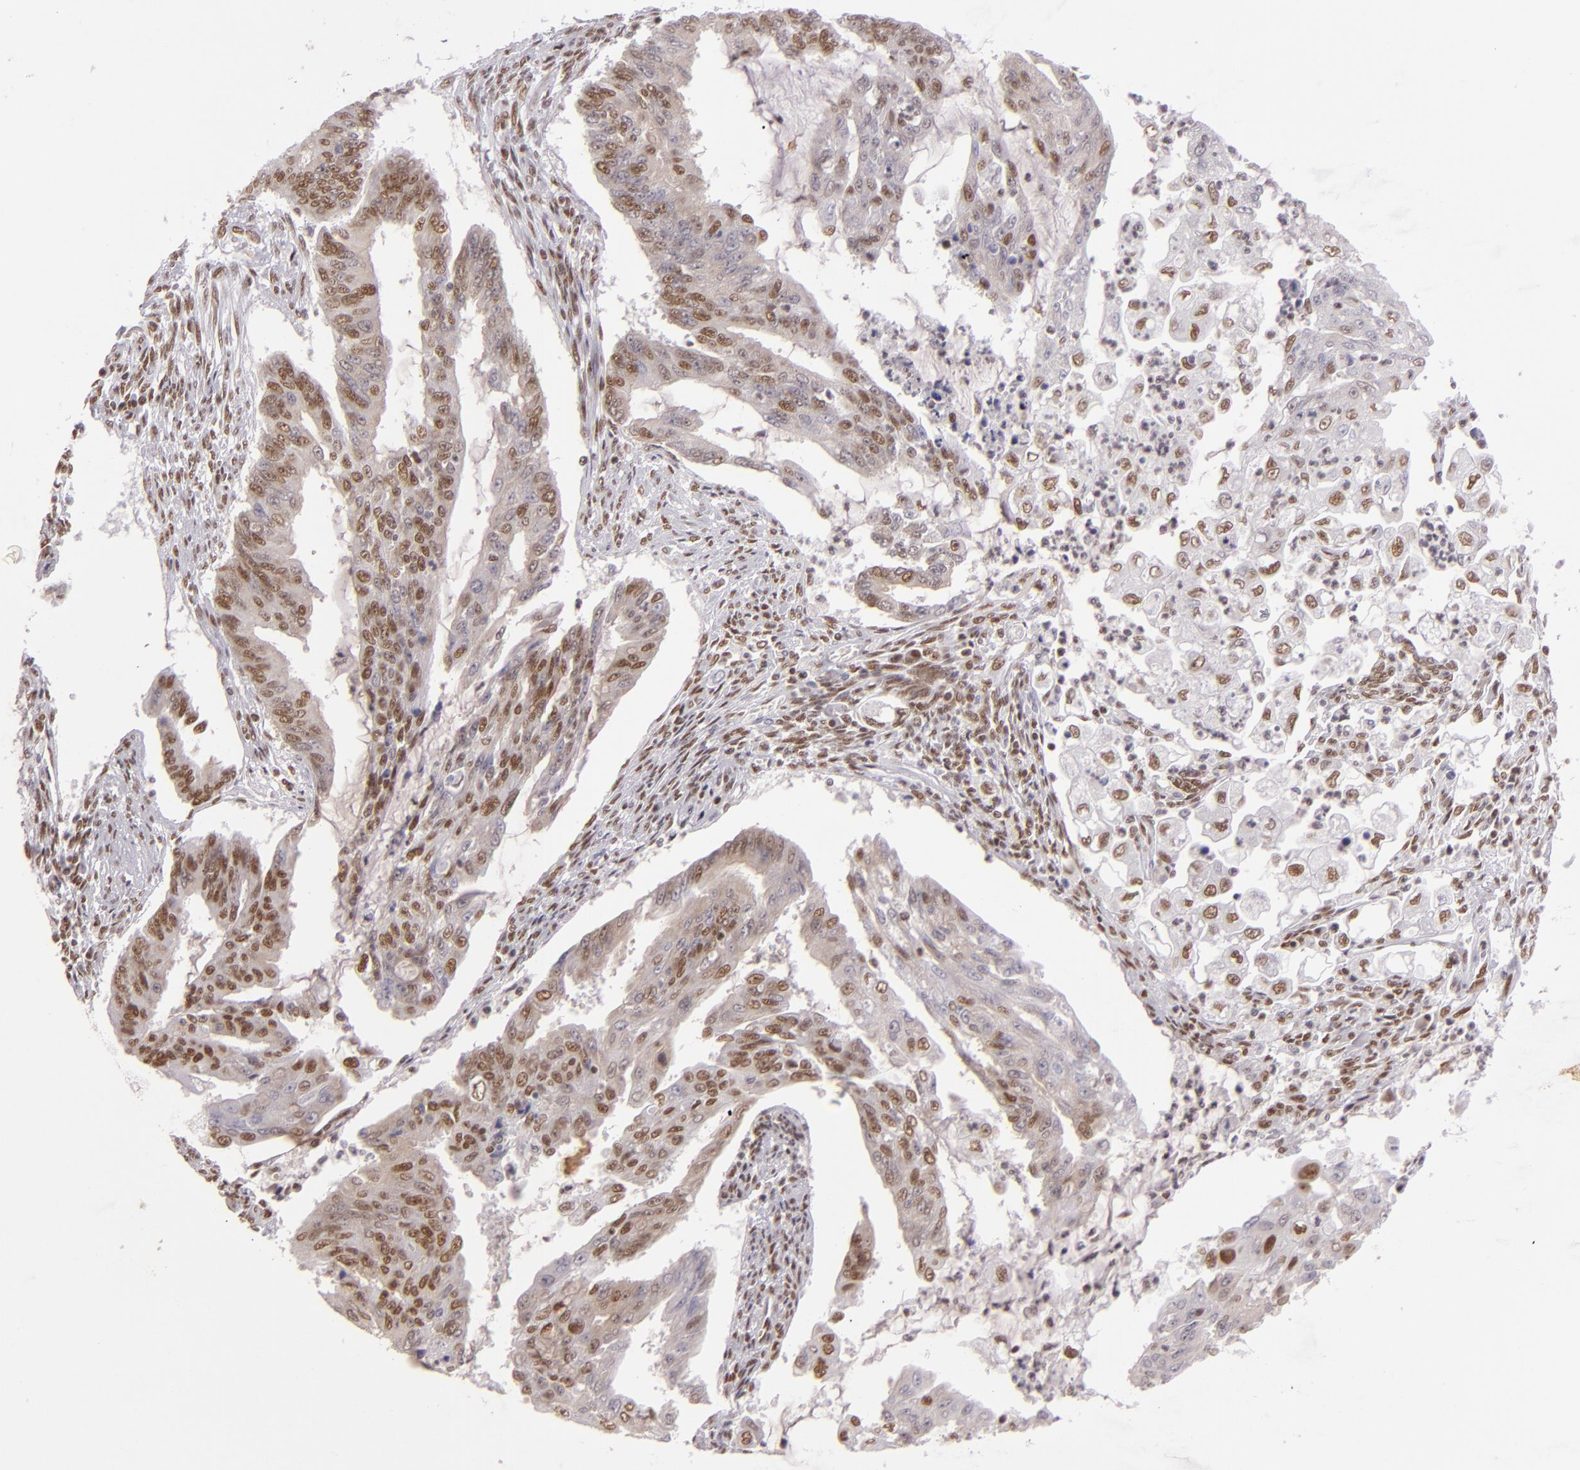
{"staining": {"intensity": "moderate", "quantity": ">75%", "location": "nuclear"}, "tissue": "endometrial cancer", "cell_type": "Tumor cells", "image_type": "cancer", "snomed": [{"axis": "morphology", "description": "Adenocarcinoma, NOS"}, {"axis": "topography", "description": "Endometrium"}], "caption": "The immunohistochemical stain shows moderate nuclear expression in tumor cells of endometrial cancer (adenocarcinoma) tissue.", "gene": "BRD8", "patient": {"sex": "female", "age": 75}}